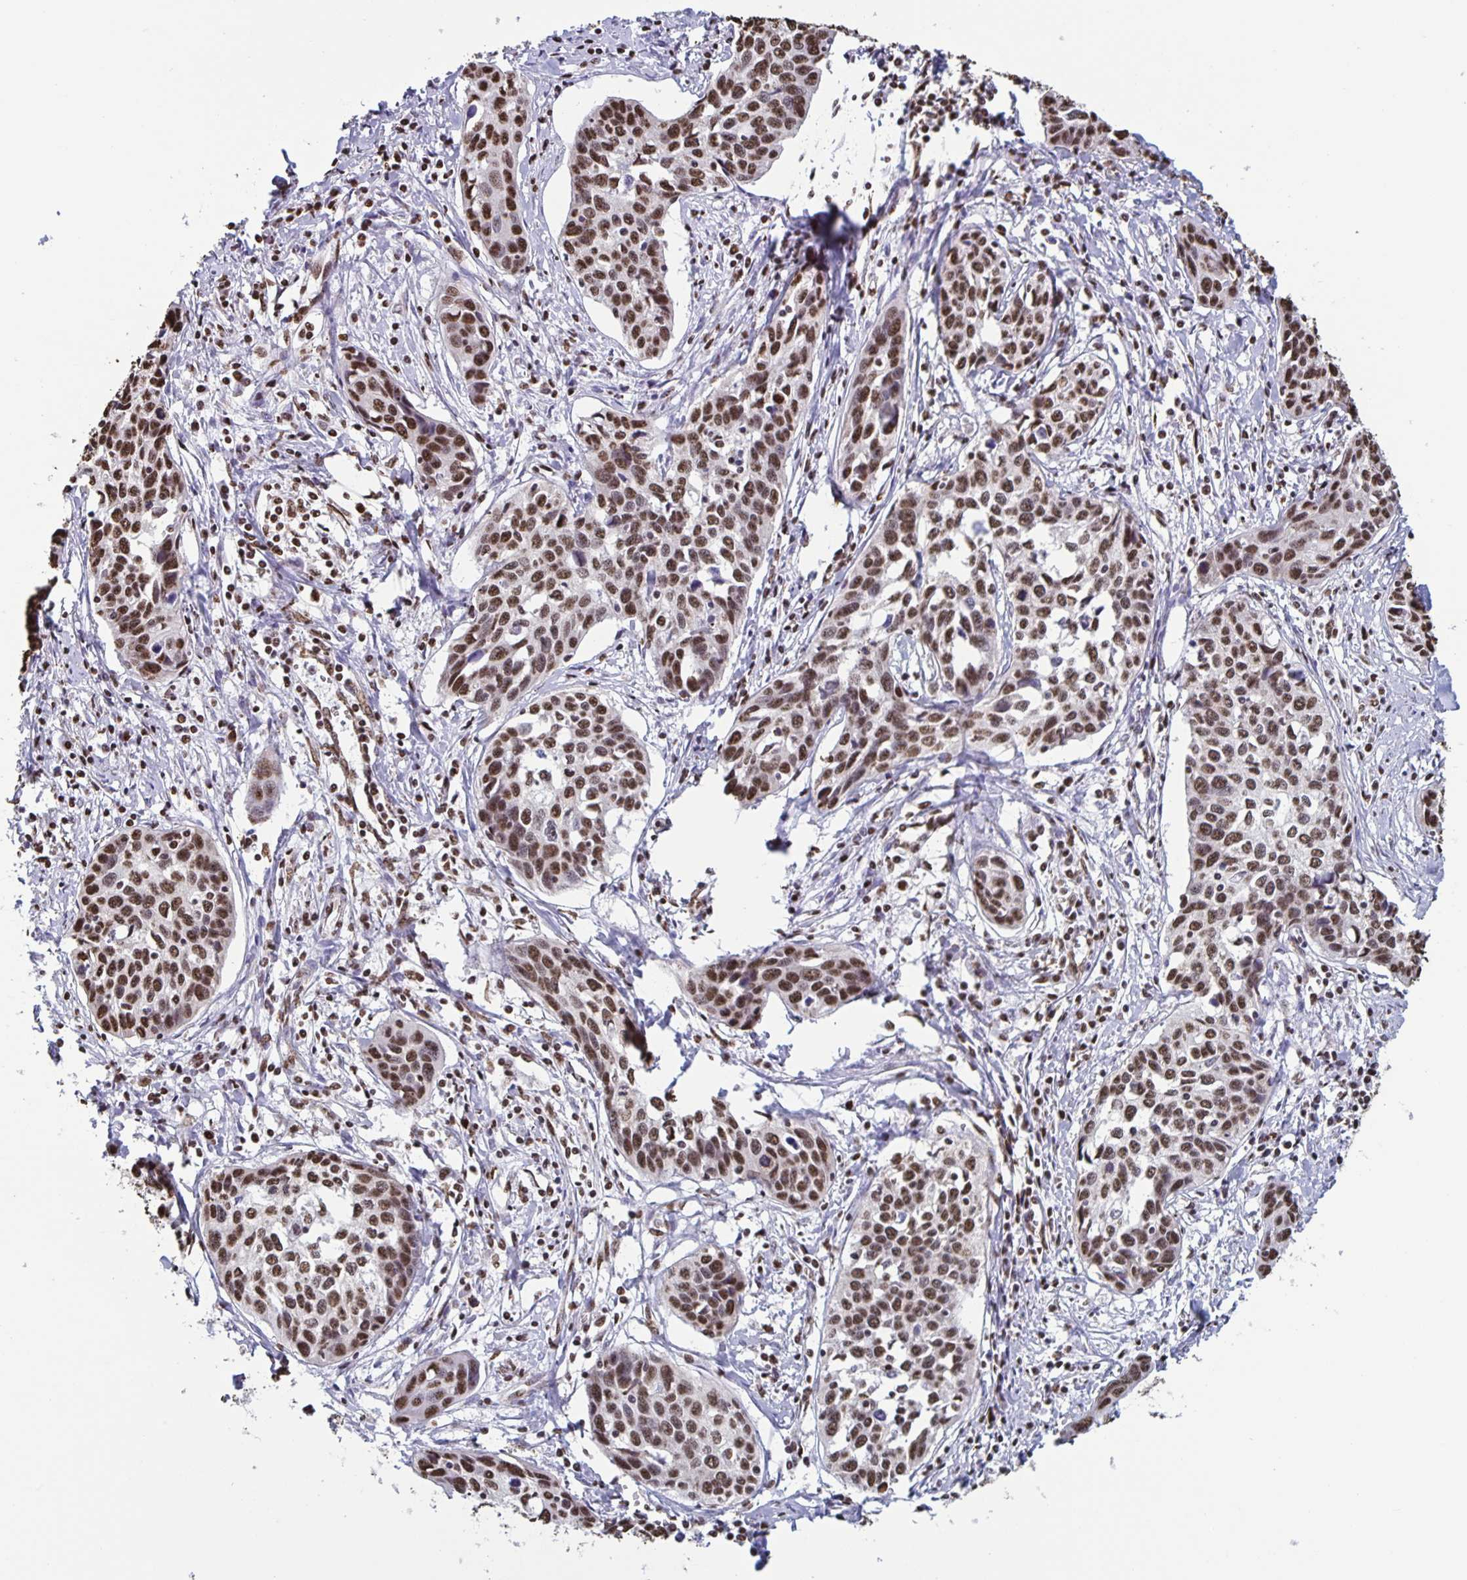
{"staining": {"intensity": "moderate", "quantity": ">75%", "location": "nuclear"}, "tissue": "cervical cancer", "cell_type": "Tumor cells", "image_type": "cancer", "snomed": [{"axis": "morphology", "description": "Squamous cell carcinoma, NOS"}, {"axis": "topography", "description": "Cervix"}], "caption": "Protein expression analysis of human cervical squamous cell carcinoma reveals moderate nuclear expression in about >75% of tumor cells.", "gene": "DUT", "patient": {"sex": "female", "age": 31}}